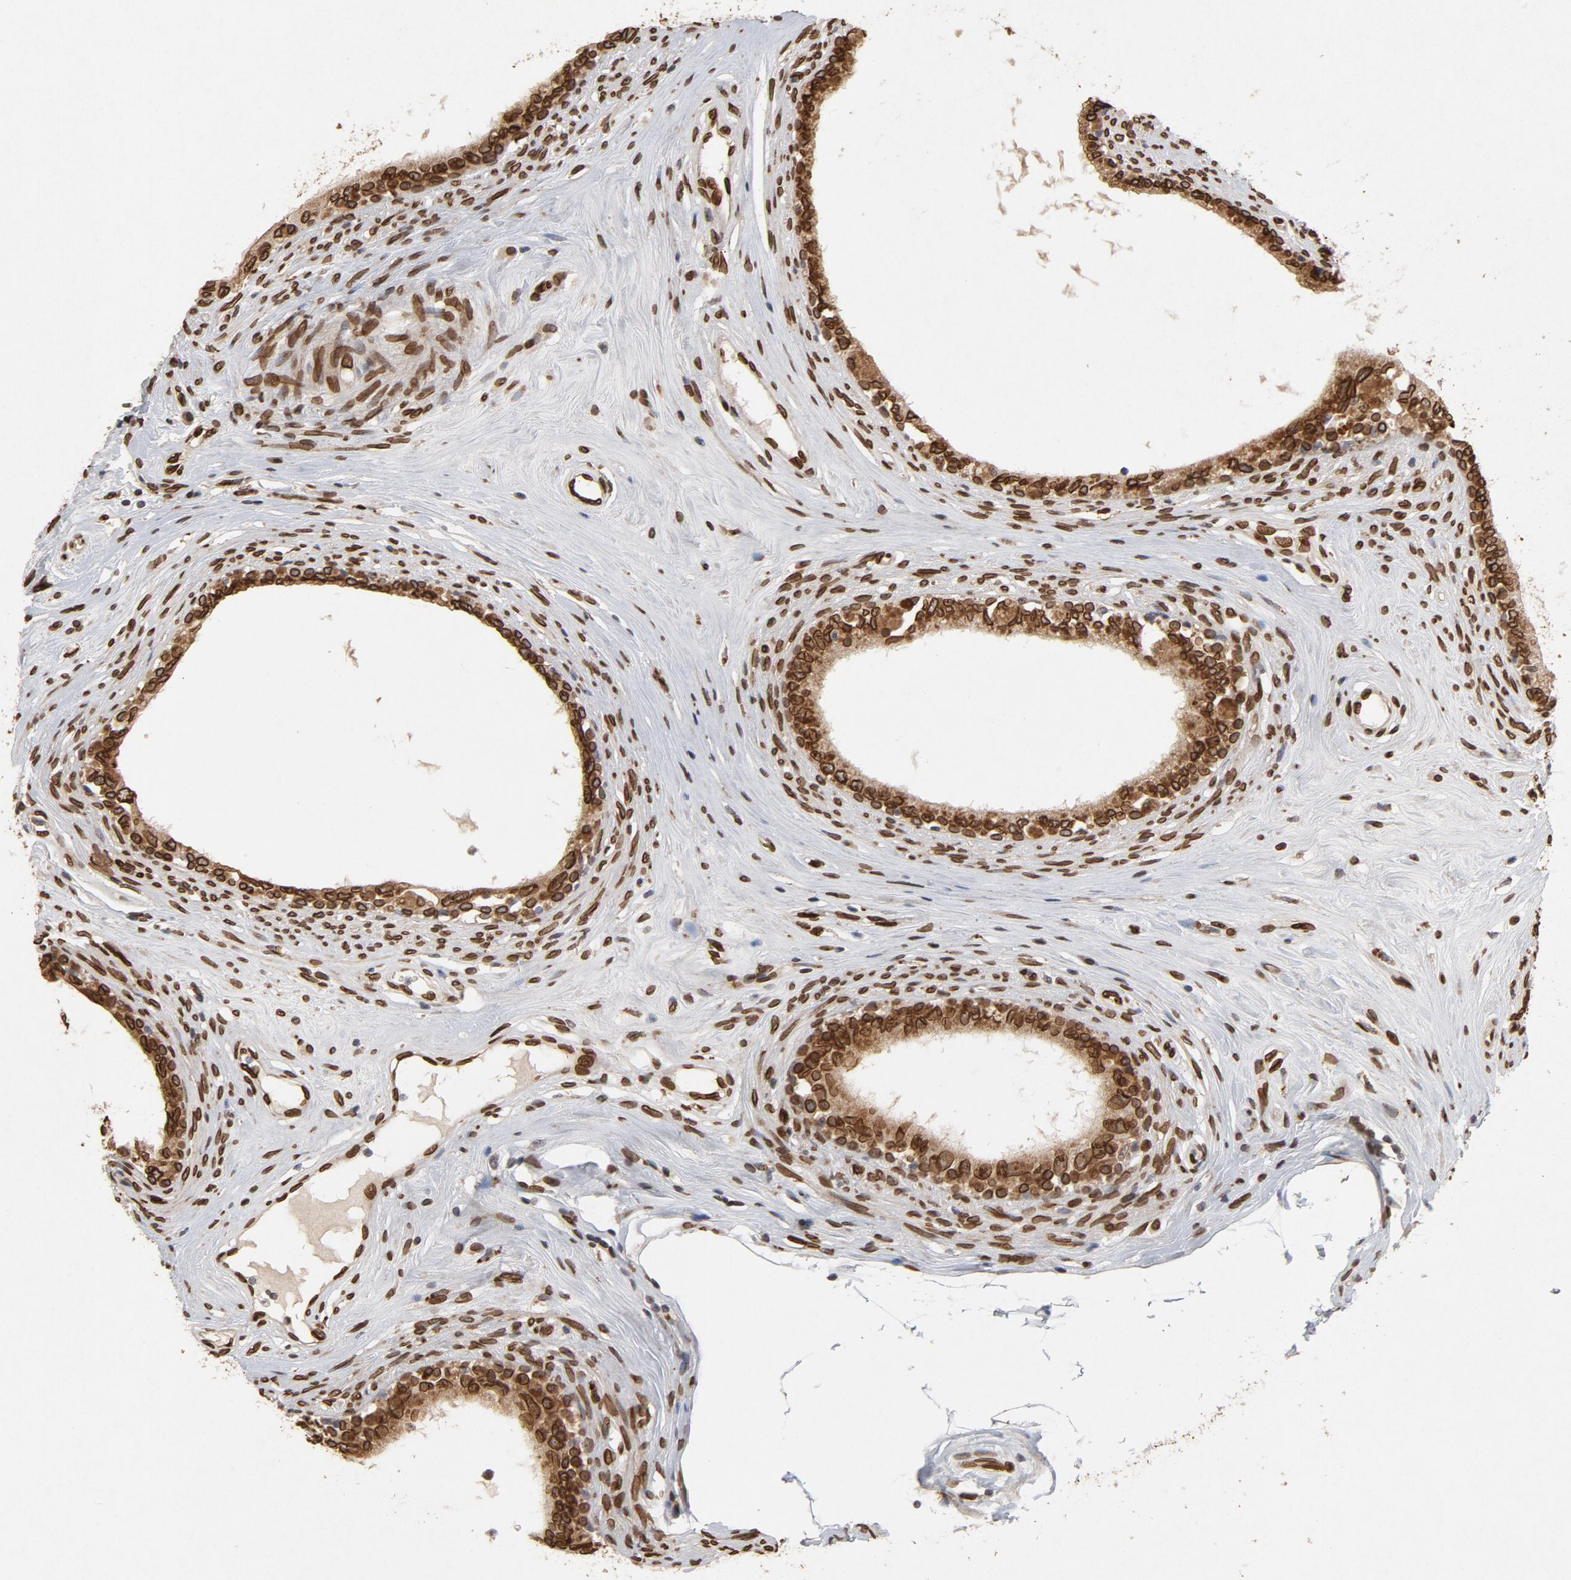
{"staining": {"intensity": "strong", "quantity": ">75%", "location": "cytoplasmic/membranous,nuclear"}, "tissue": "epididymis", "cell_type": "Glandular cells", "image_type": "normal", "snomed": [{"axis": "morphology", "description": "Normal tissue, NOS"}, {"axis": "morphology", "description": "Inflammation, NOS"}, {"axis": "topography", "description": "Epididymis"}], "caption": "Epididymis stained for a protein reveals strong cytoplasmic/membranous,nuclear positivity in glandular cells.", "gene": "LMNA", "patient": {"sex": "male", "age": 84}}